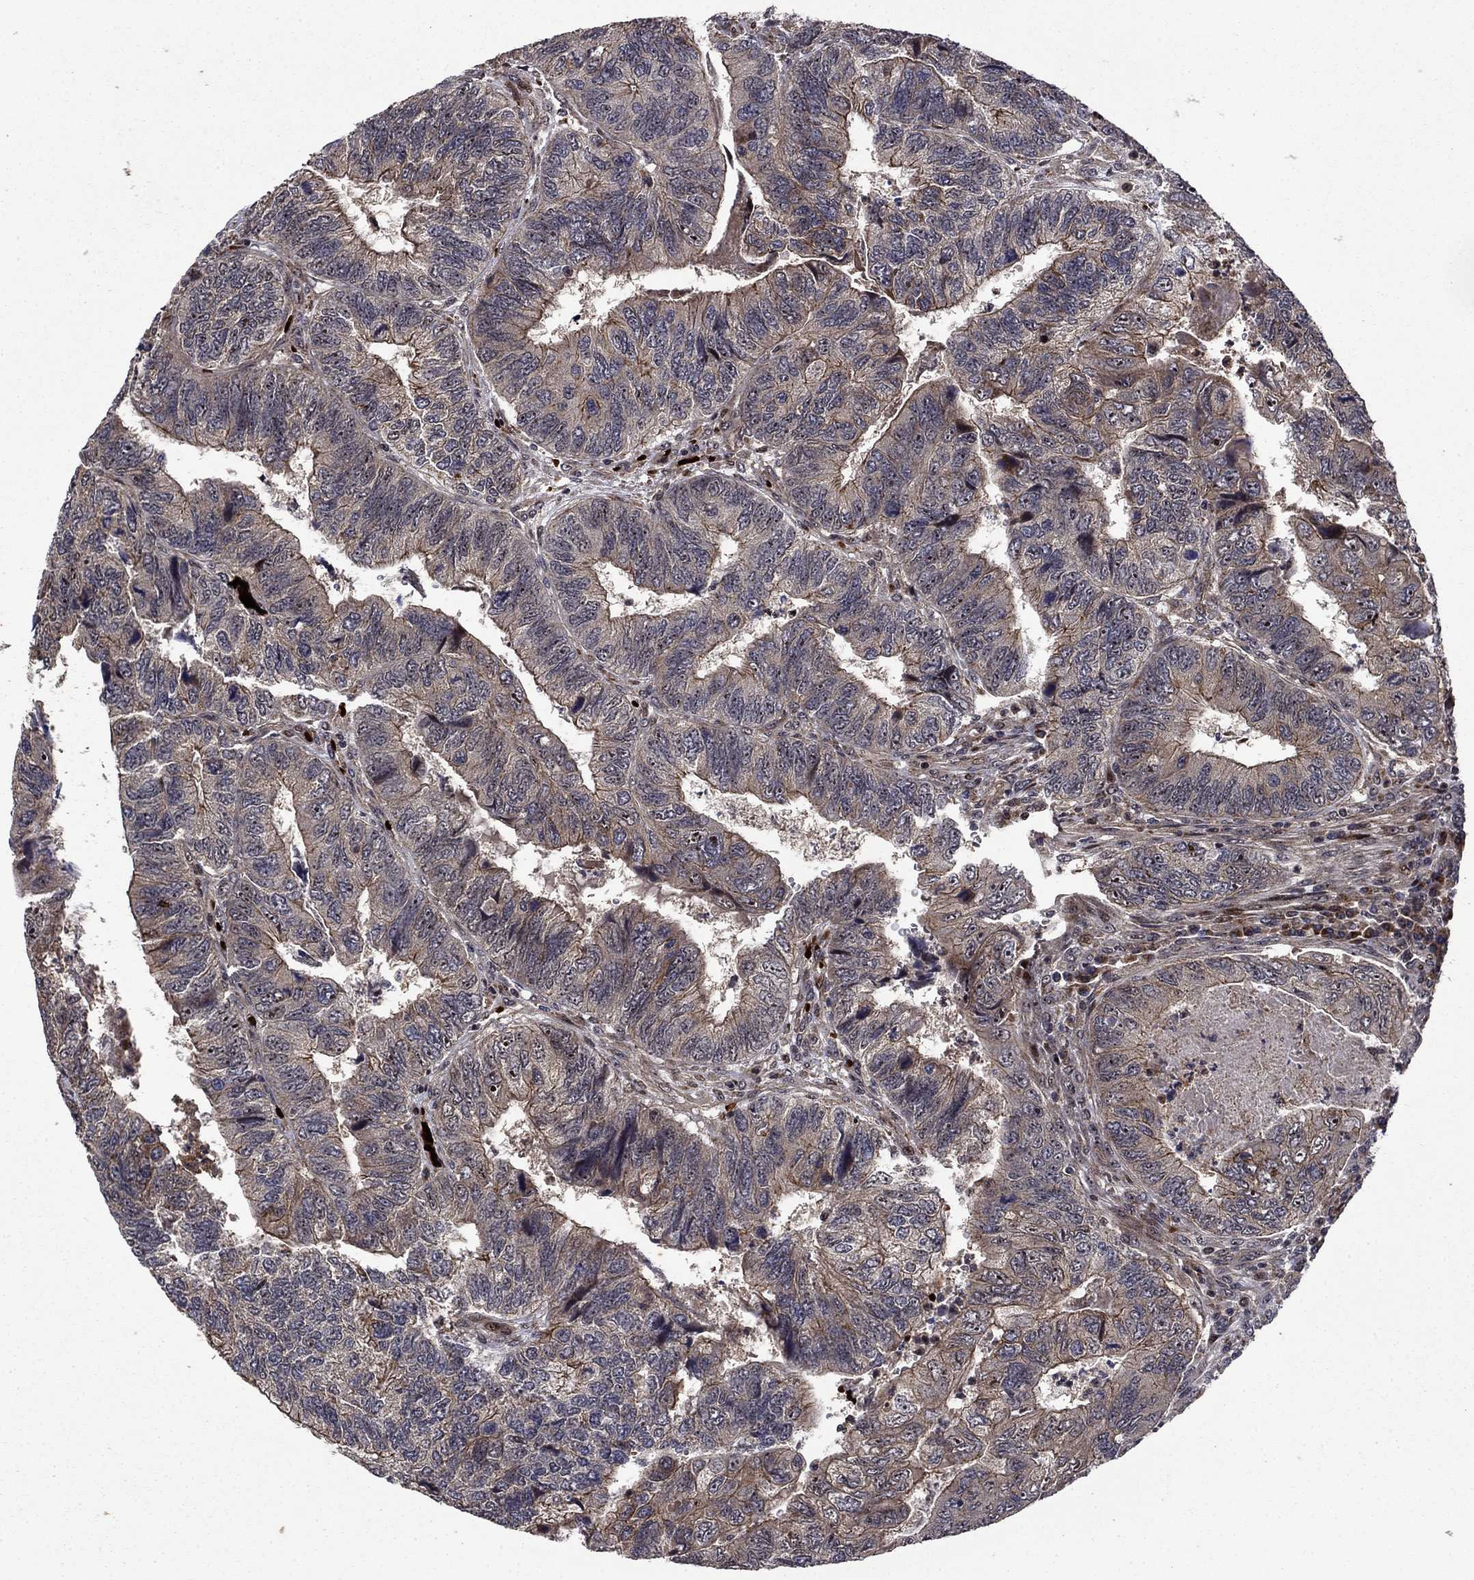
{"staining": {"intensity": "strong", "quantity": "<25%", "location": "cytoplasmic/membranous"}, "tissue": "colorectal cancer", "cell_type": "Tumor cells", "image_type": "cancer", "snomed": [{"axis": "morphology", "description": "Adenocarcinoma, NOS"}, {"axis": "topography", "description": "Colon"}], "caption": "Immunohistochemistry (IHC) histopathology image of neoplastic tissue: colorectal cancer stained using immunohistochemistry exhibits medium levels of strong protein expression localized specifically in the cytoplasmic/membranous of tumor cells, appearing as a cytoplasmic/membranous brown color.", "gene": "AGTPBP1", "patient": {"sex": "female", "age": 67}}